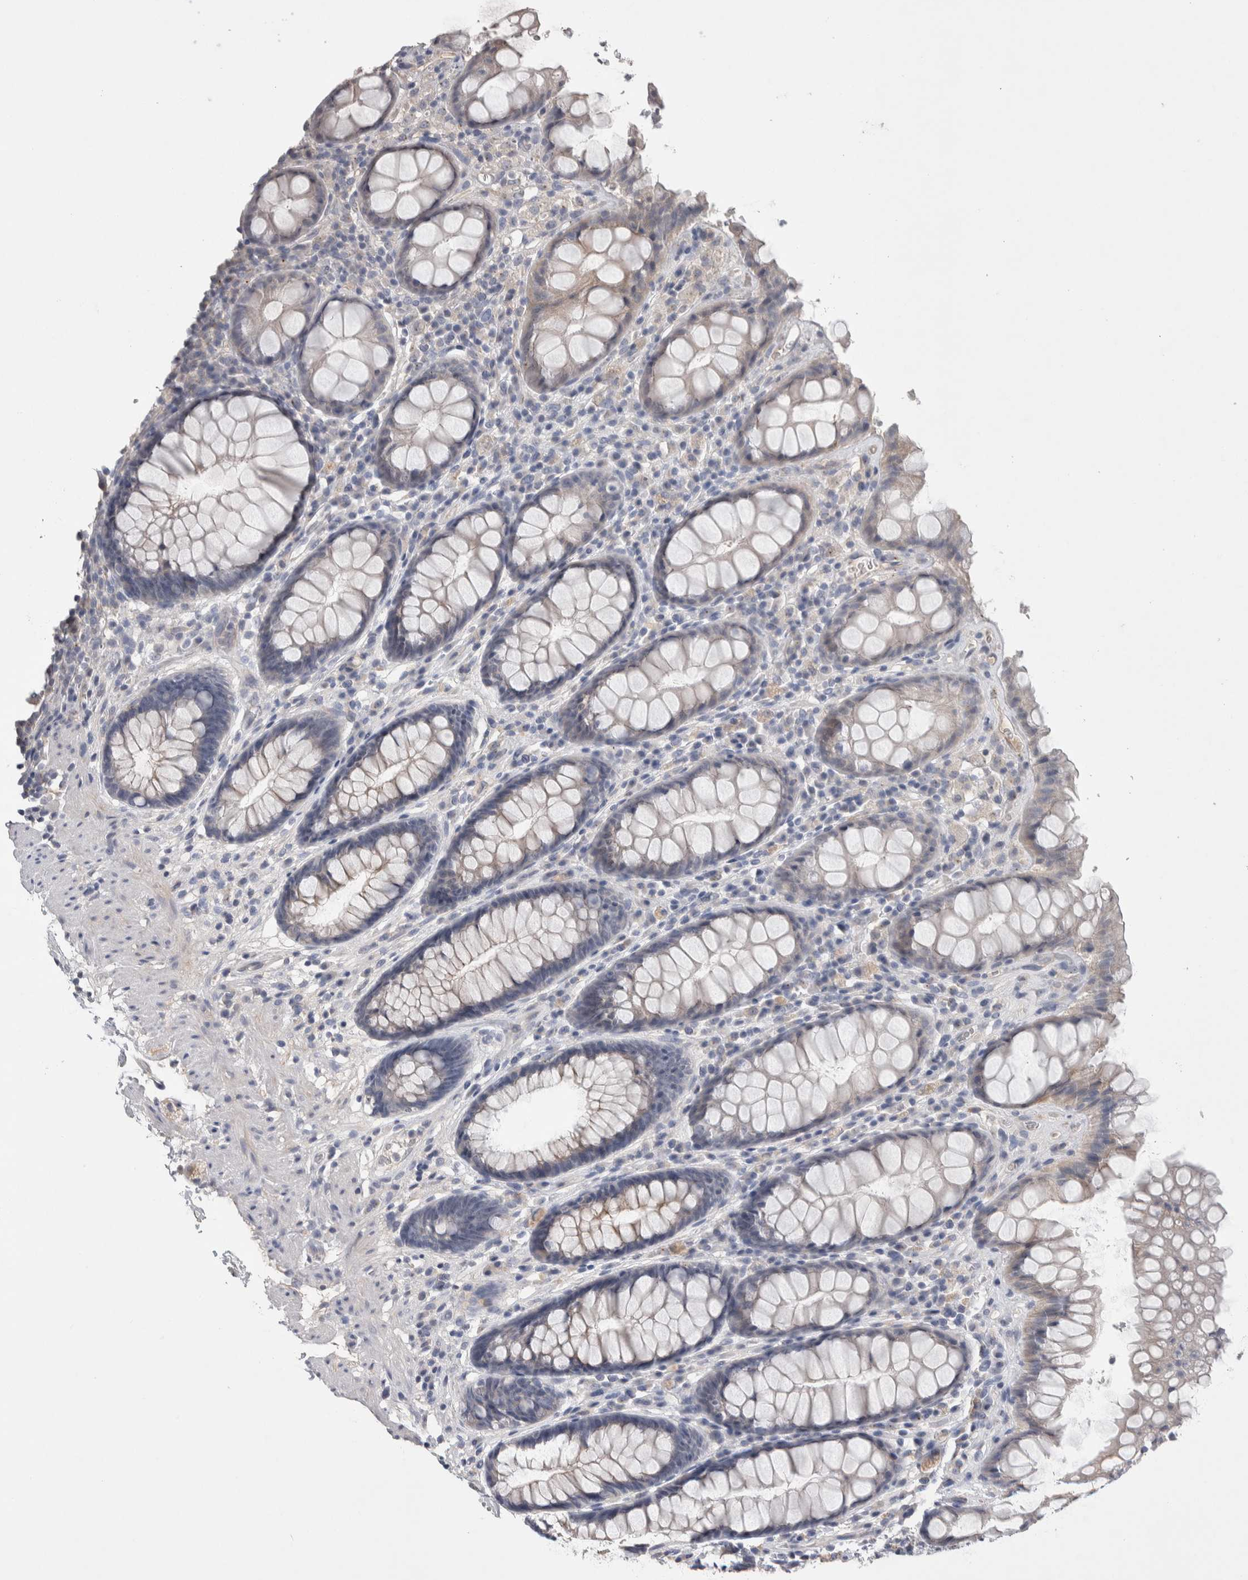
{"staining": {"intensity": "weak", "quantity": "<25%", "location": "cytoplasmic/membranous"}, "tissue": "rectum", "cell_type": "Glandular cells", "image_type": "normal", "snomed": [{"axis": "morphology", "description": "Normal tissue, NOS"}, {"axis": "topography", "description": "Rectum"}], "caption": "Immunohistochemical staining of normal human rectum reveals no significant staining in glandular cells. Nuclei are stained in blue.", "gene": "CEP131", "patient": {"sex": "male", "age": 64}}